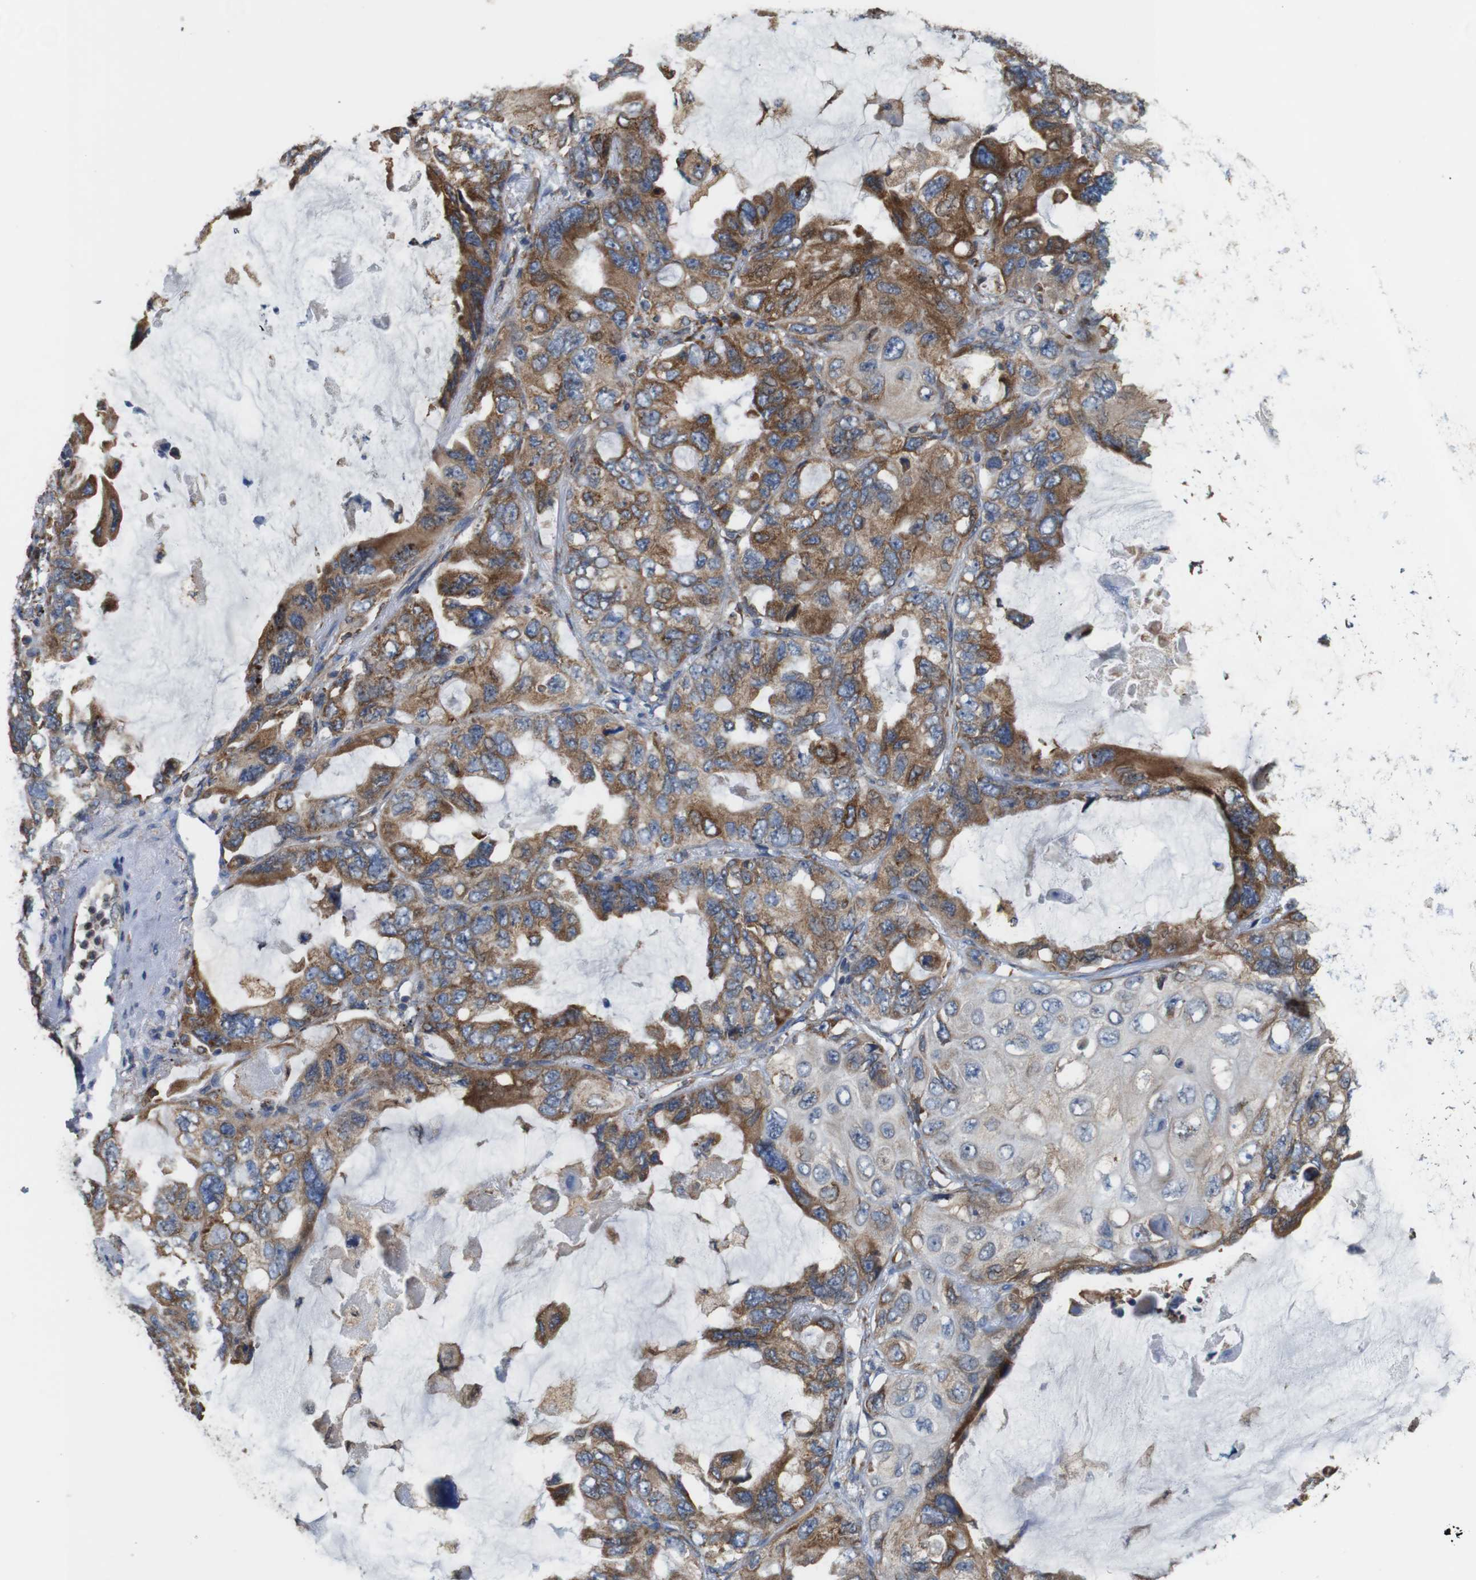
{"staining": {"intensity": "moderate", "quantity": ">75%", "location": "cytoplasmic/membranous"}, "tissue": "lung cancer", "cell_type": "Tumor cells", "image_type": "cancer", "snomed": [{"axis": "morphology", "description": "Squamous cell carcinoma, NOS"}, {"axis": "topography", "description": "Lung"}], "caption": "Human squamous cell carcinoma (lung) stained with a protein marker exhibits moderate staining in tumor cells.", "gene": "UGGT1", "patient": {"sex": "female", "age": 73}}